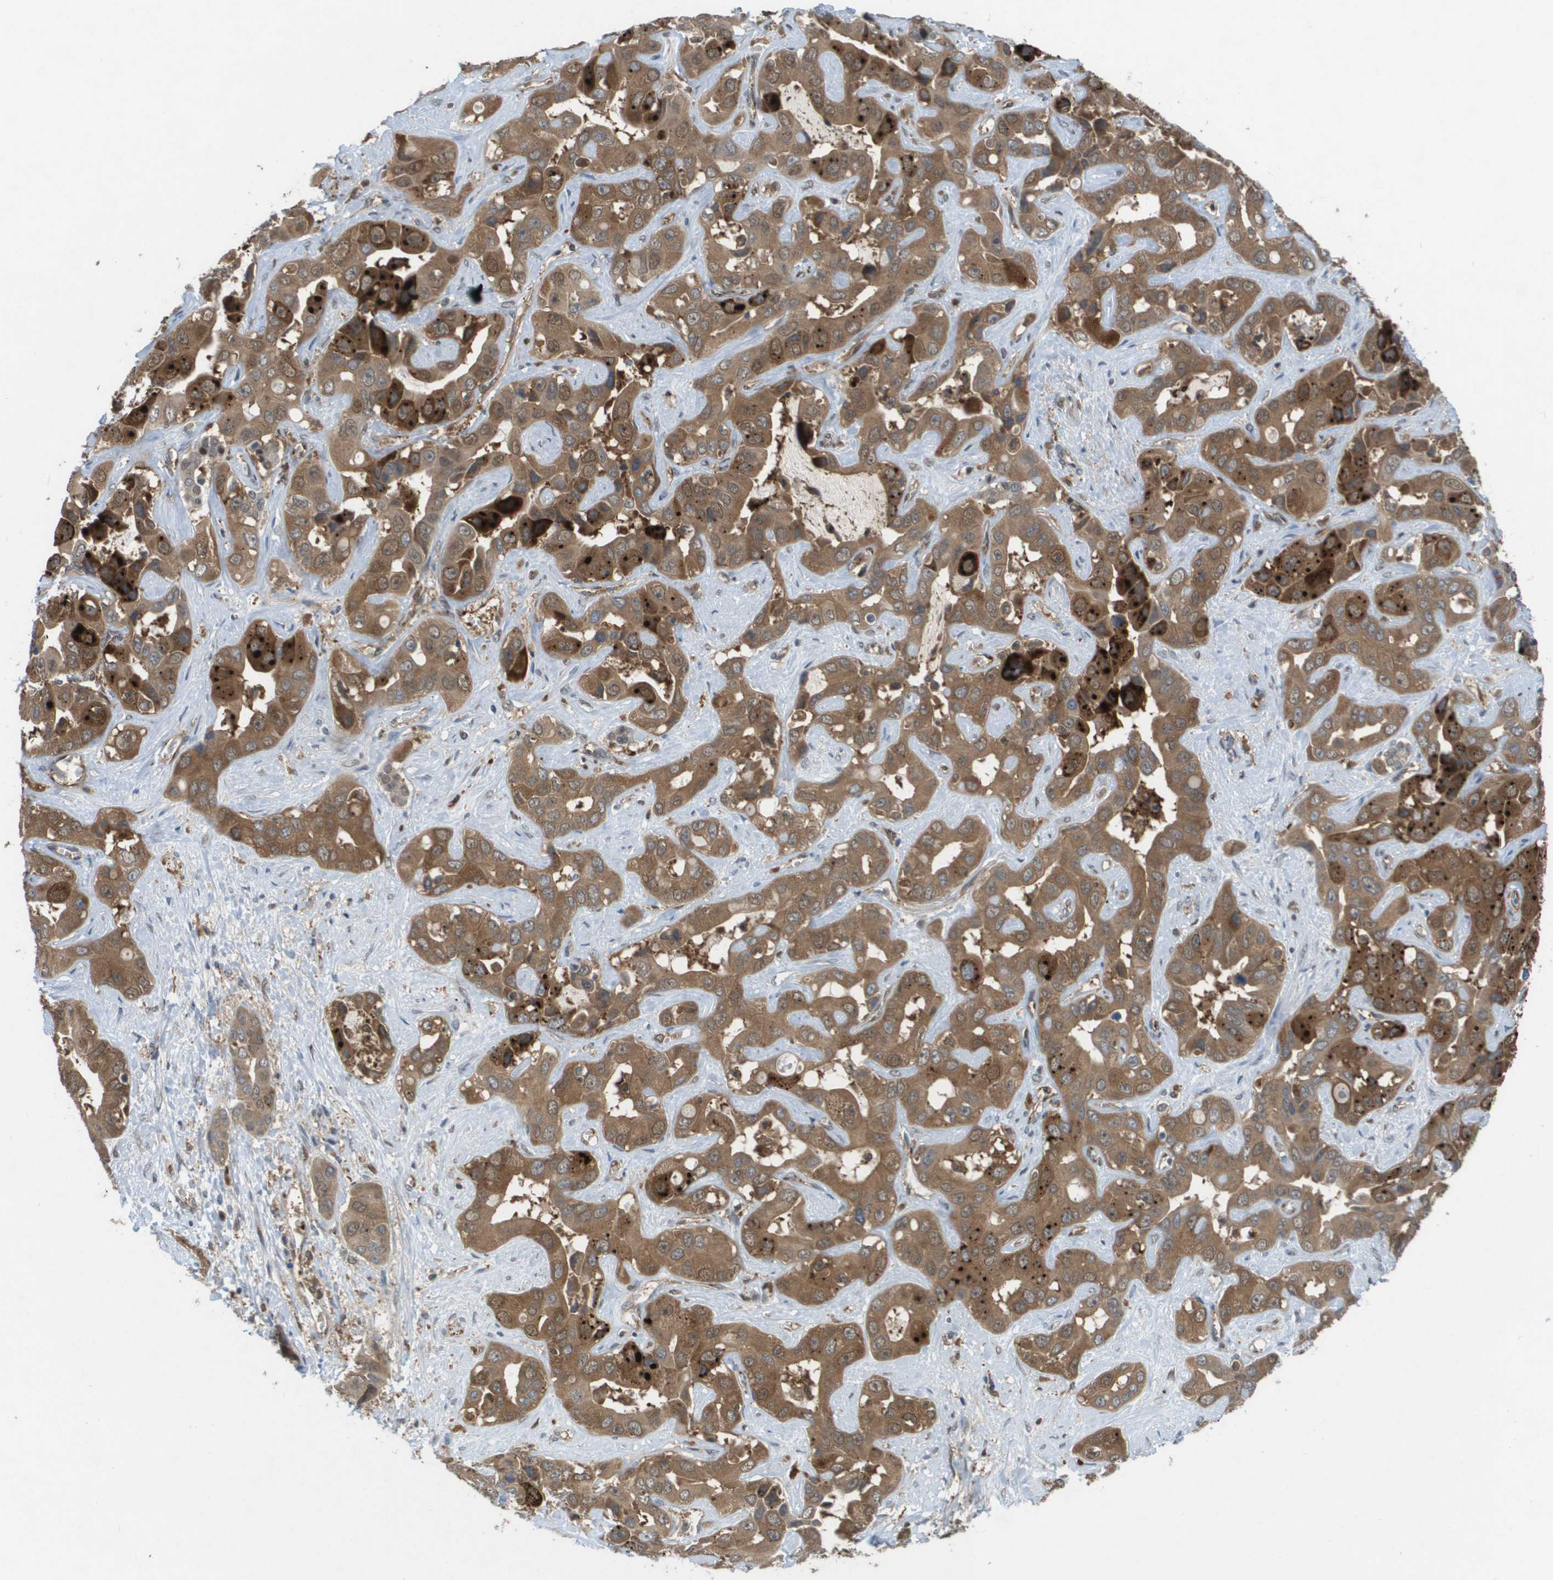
{"staining": {"intensity": "moderate", "quantity": ">75%", "location": "cytoplasmic/membranous"}, "tissue": "liver cancer", "cell_type": "Tumor cells", "image_type": "cancer", "snomed": [{"axis": "morphology", "description": "Cholangiocarcinoma"}, {"axis": "topography", "description": "Liver"}], "caption": "Immunohistochemistry staining of liver cancer, which displays medium levels of moderate cytoplasmic/membranous positivity in about >75% of tumor cells indicating moderate cytoplasmic/membranous protein expression. The staining was performed using DAB (brown) for protein detection and nuclei were counterstained in hematoxylin (blue).", "gene": "PALD1", "patient": {"sex": "female", "age": 52}}